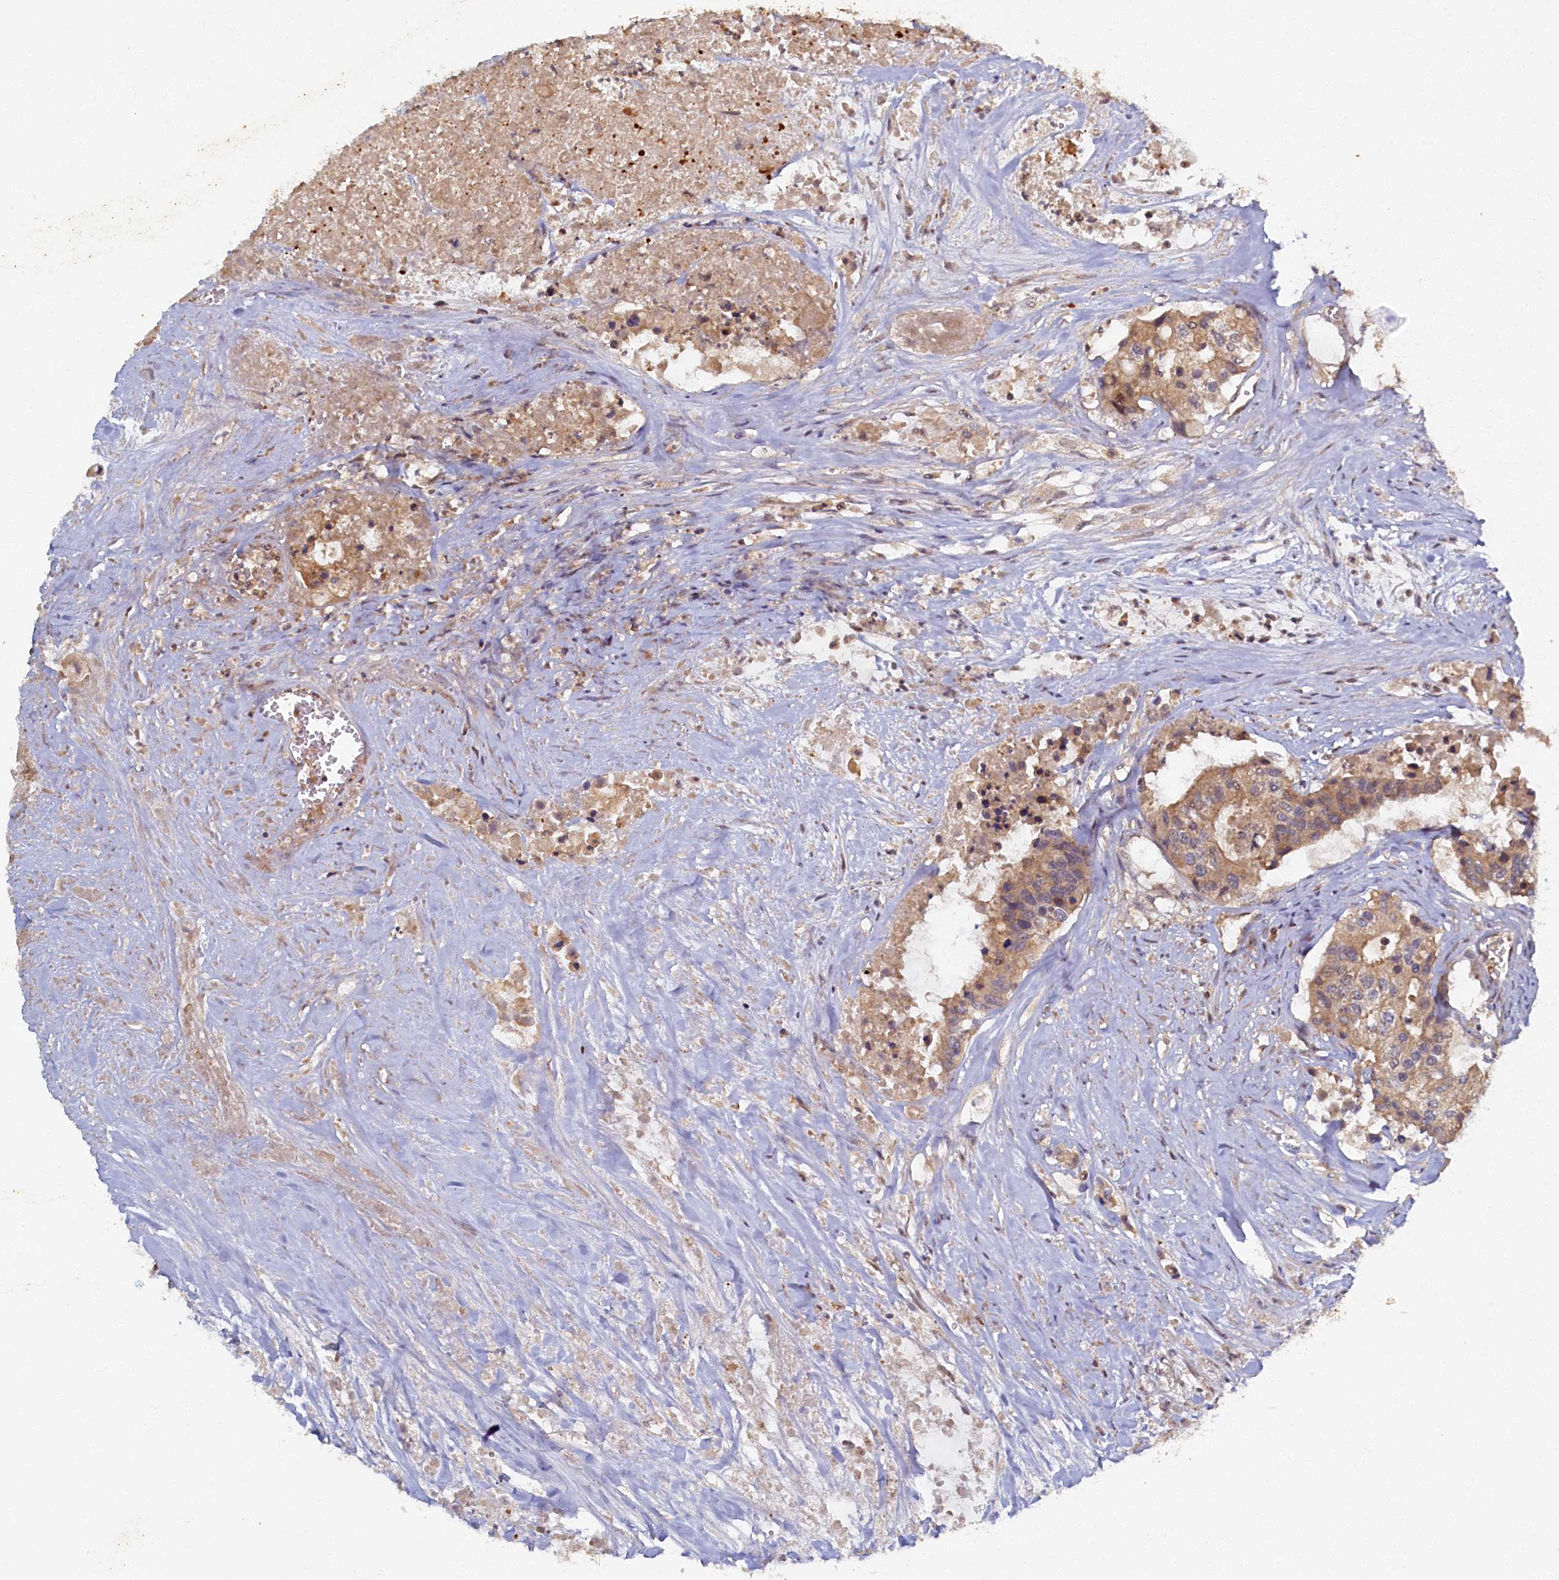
{"staining": {"intensity": "moderate", "quantity": ">75%", "location": "cytoplasmic/membranous"}, "tissue": "colorectal cancer", "cell_type": "Tumor cells", "image_type": "cancer", "snomed": [{"axis": "morphology", "description": "Adenocarcinoma, NOS"}, {"axis": "topography", "description": "Colon"}], "caption": "Colorectal cancer (adenocarcinoma) stained for a protein shows moderate cytoplasmic/membranous positivity in tumor cells.", "gene": "CEP20", "patient": {"sex": "male", "age": 77}}